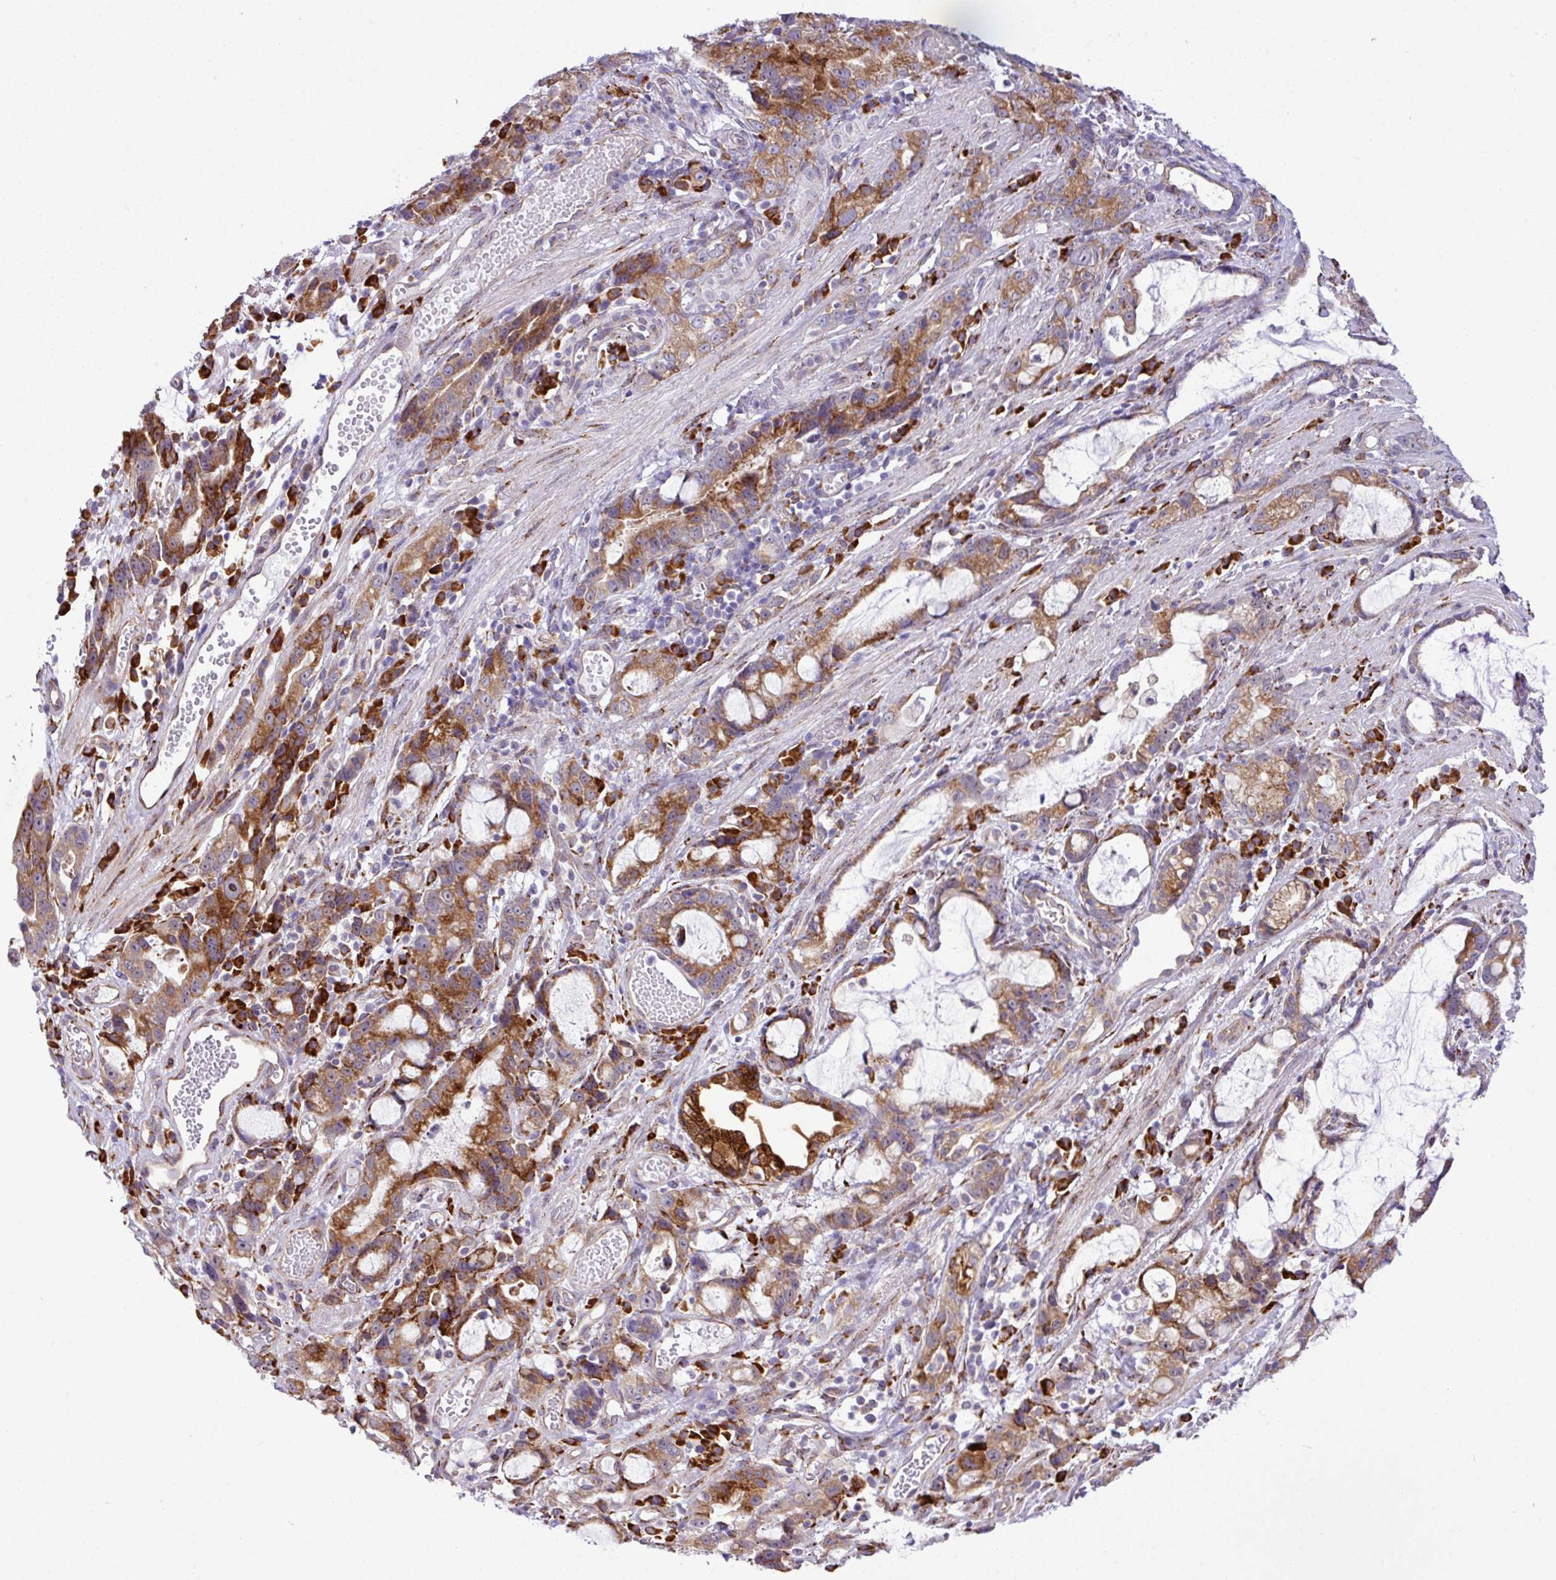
{"staining": {"intensity": "strong", "quantity": ">75%", "location": "cytoplasmic/membranous"}, "tissue": "stomach cancer", "cell_type": "Tumor cells", "image_type": "cancer", "snomed": [{"axis": "morphology", "description": "Adenocarcinoma, NOS"}, {"axis": "topography", "description": "Stomach"}], "caption": "Human stomach cancer (adenocarcinoma) stained with a protein marker shows strong staining in tumor cells.", "gene": "CFAP97", "patient": {"sex": "male", "age": 55}}